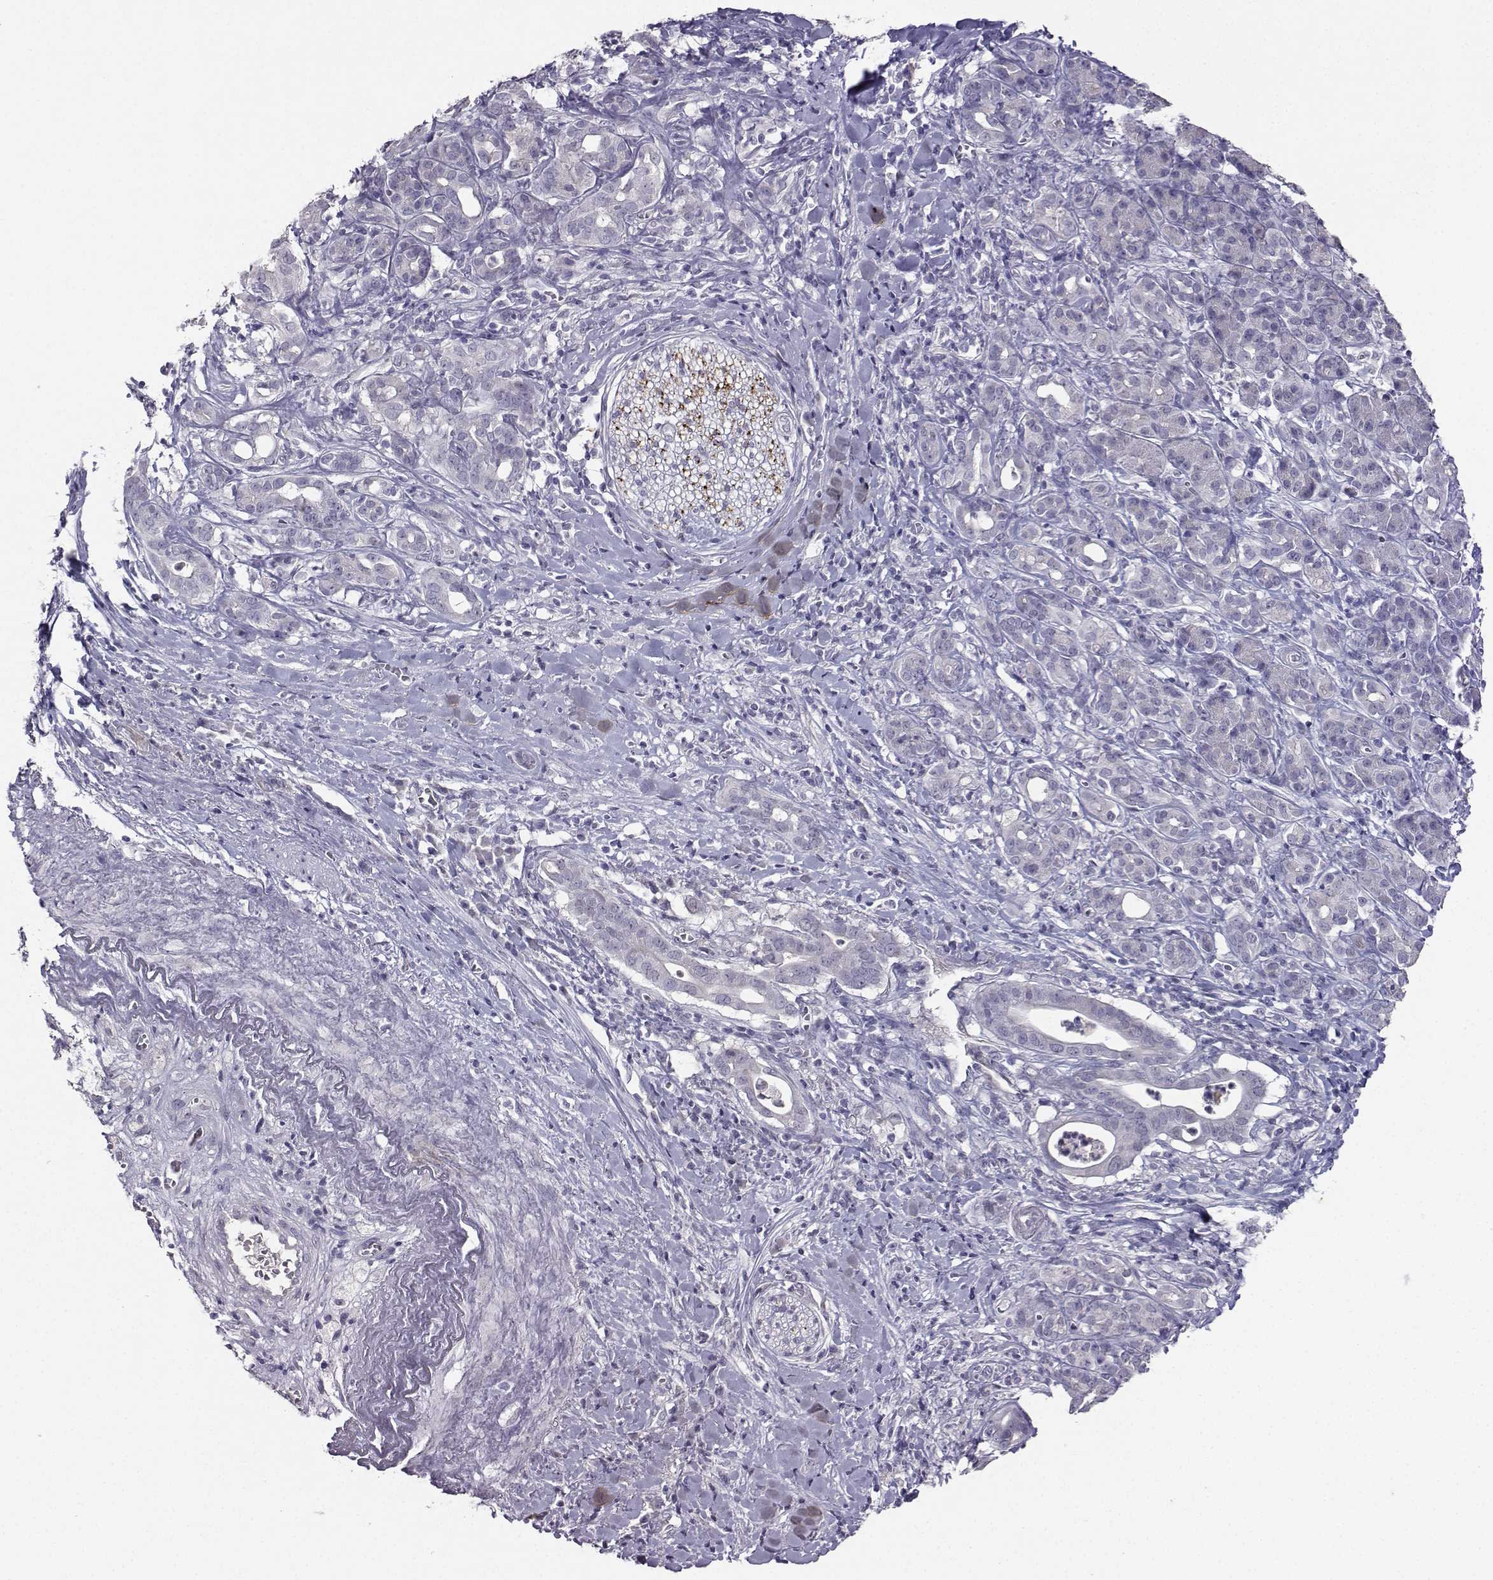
{"staining": {"intensity": "negative", "quantity": "none", "location": "none"}, "tissue": "pancreatic cancer", "cell_type": "Tumor cells", "image_type": "cancer", "snomed": [{"axis": "morphology", "description": "Adenocarcinoma, NOS"}, {"axis": "topography", "description": "Pancreas"}], "caption": "Micrograph shows no protein positivity in tumor cells of adenocarcinoma (pancreatic) tissue. (Stains: DAB immunohistochemistry with hematoxylin counter stain, Microscopy: brightfield microscopy at high magnification).", "gene": "CARTPT", "patient": {"sex": "male", "age": 61}}